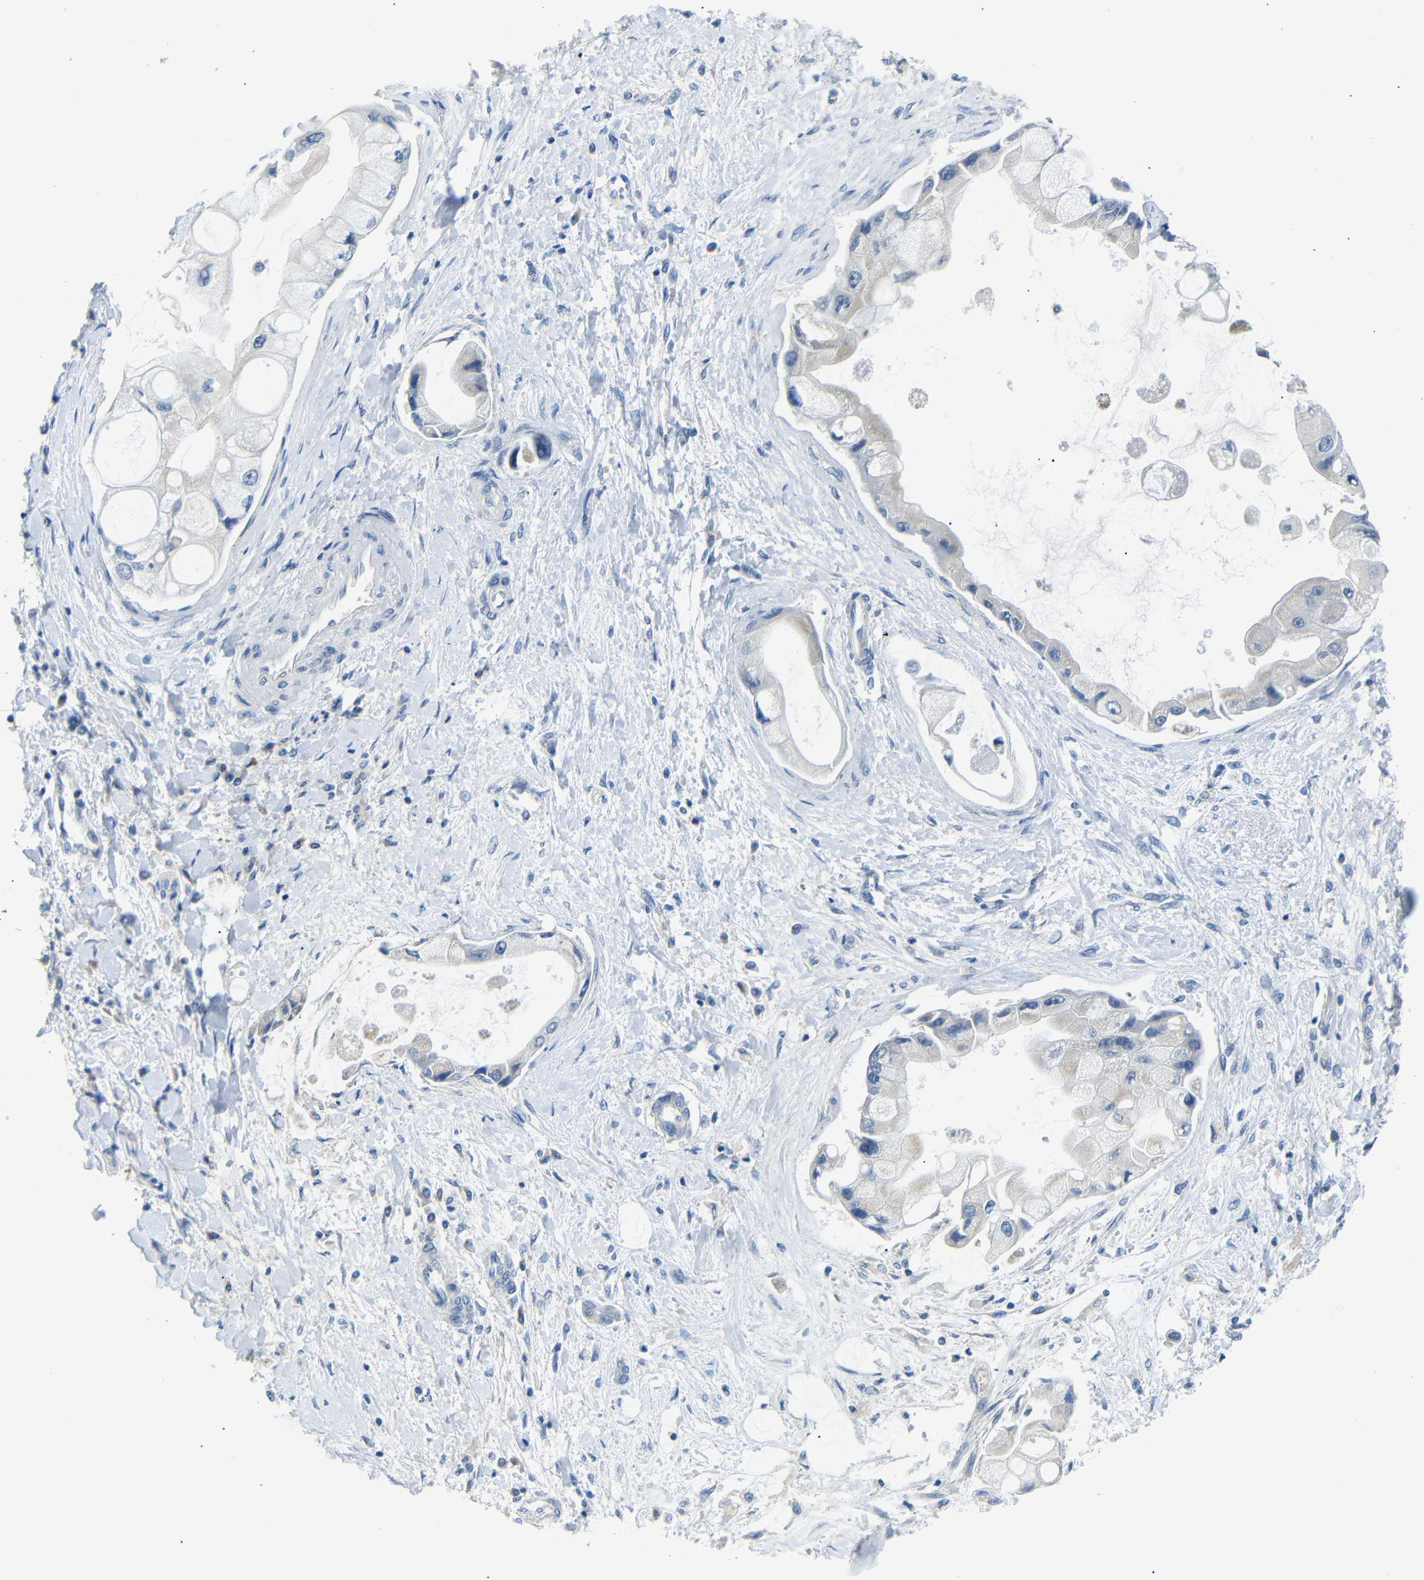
{"staining": {"intensity": "negative", "quantity": "none", "location": "none"}, "tissue": "liver cancer", "cell_type": "Tumor cells", "image_type": "cancer", "snomed": [{"axis": "morphology", "description": "Cholangiocarcinoma"}, {"axis": "topography", "description": "Liver"}], "caption": "Immunohistochemical staining of human cholangiocarcinoma (liver) shows no significant positivity in tumor cells.", "gene": "DCP1A", "patient": {"sex": "male", "age": 50}}